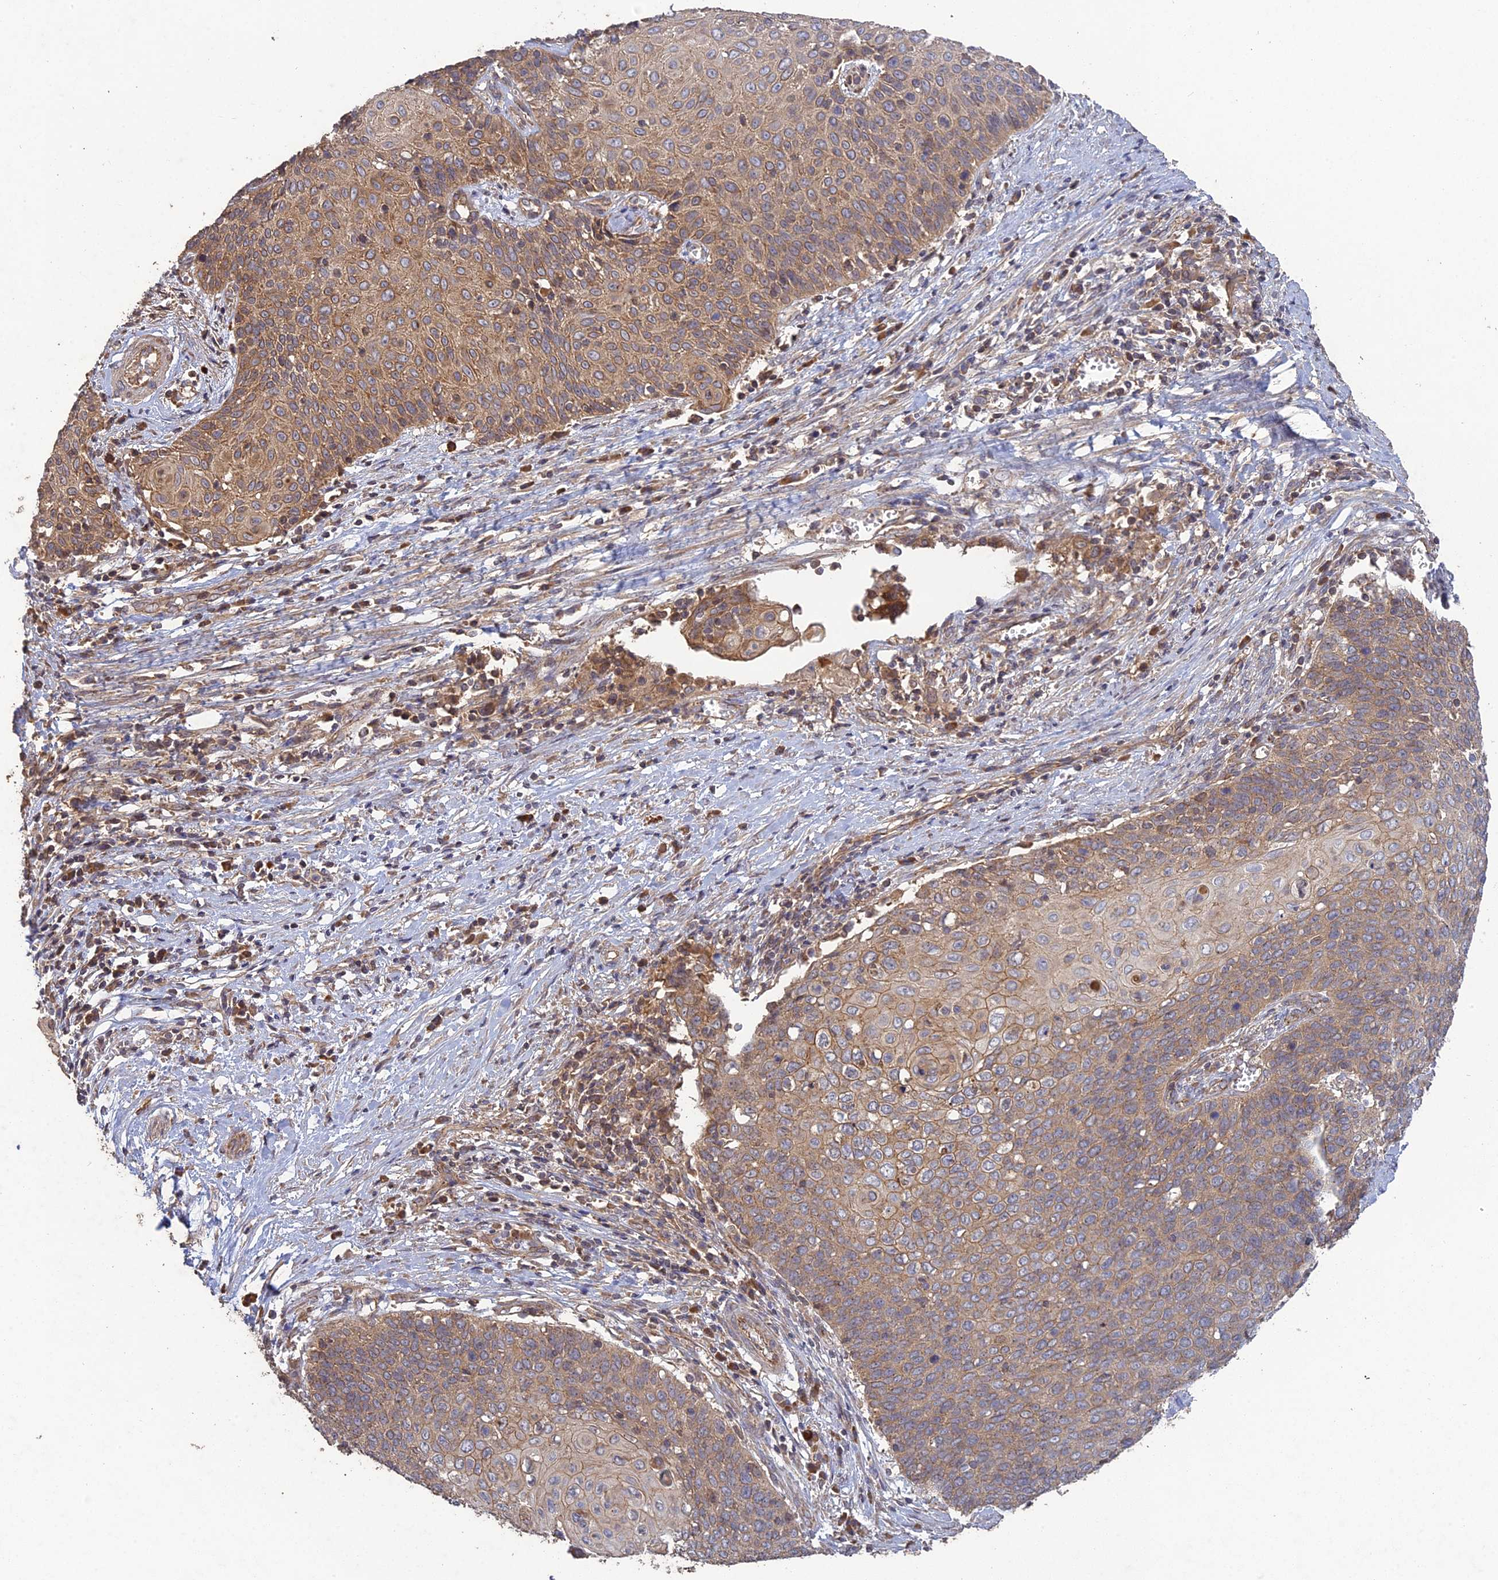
{"staining": {"intensity": "moderate", "quantity": "25%-75%", "location": "cytoplasmic/membranous"}, "tissue": "cervical cancer", "cell_type": "Tumor cells", "image_type": "cancer", "snomed": [{"axis": "morphology", "description": "Squamous cell carcinoma, NOS"}, {"axis": "topography", "description": "Cervix"}], "caption": "This is an image of immunohistochemistry staining of cervical cancer, which shows moderate staining in the cytoplasmic/membranous of tumor cells.", "gene": "ARHGAP40", "patient": {"sex": "female", "age": 39}}